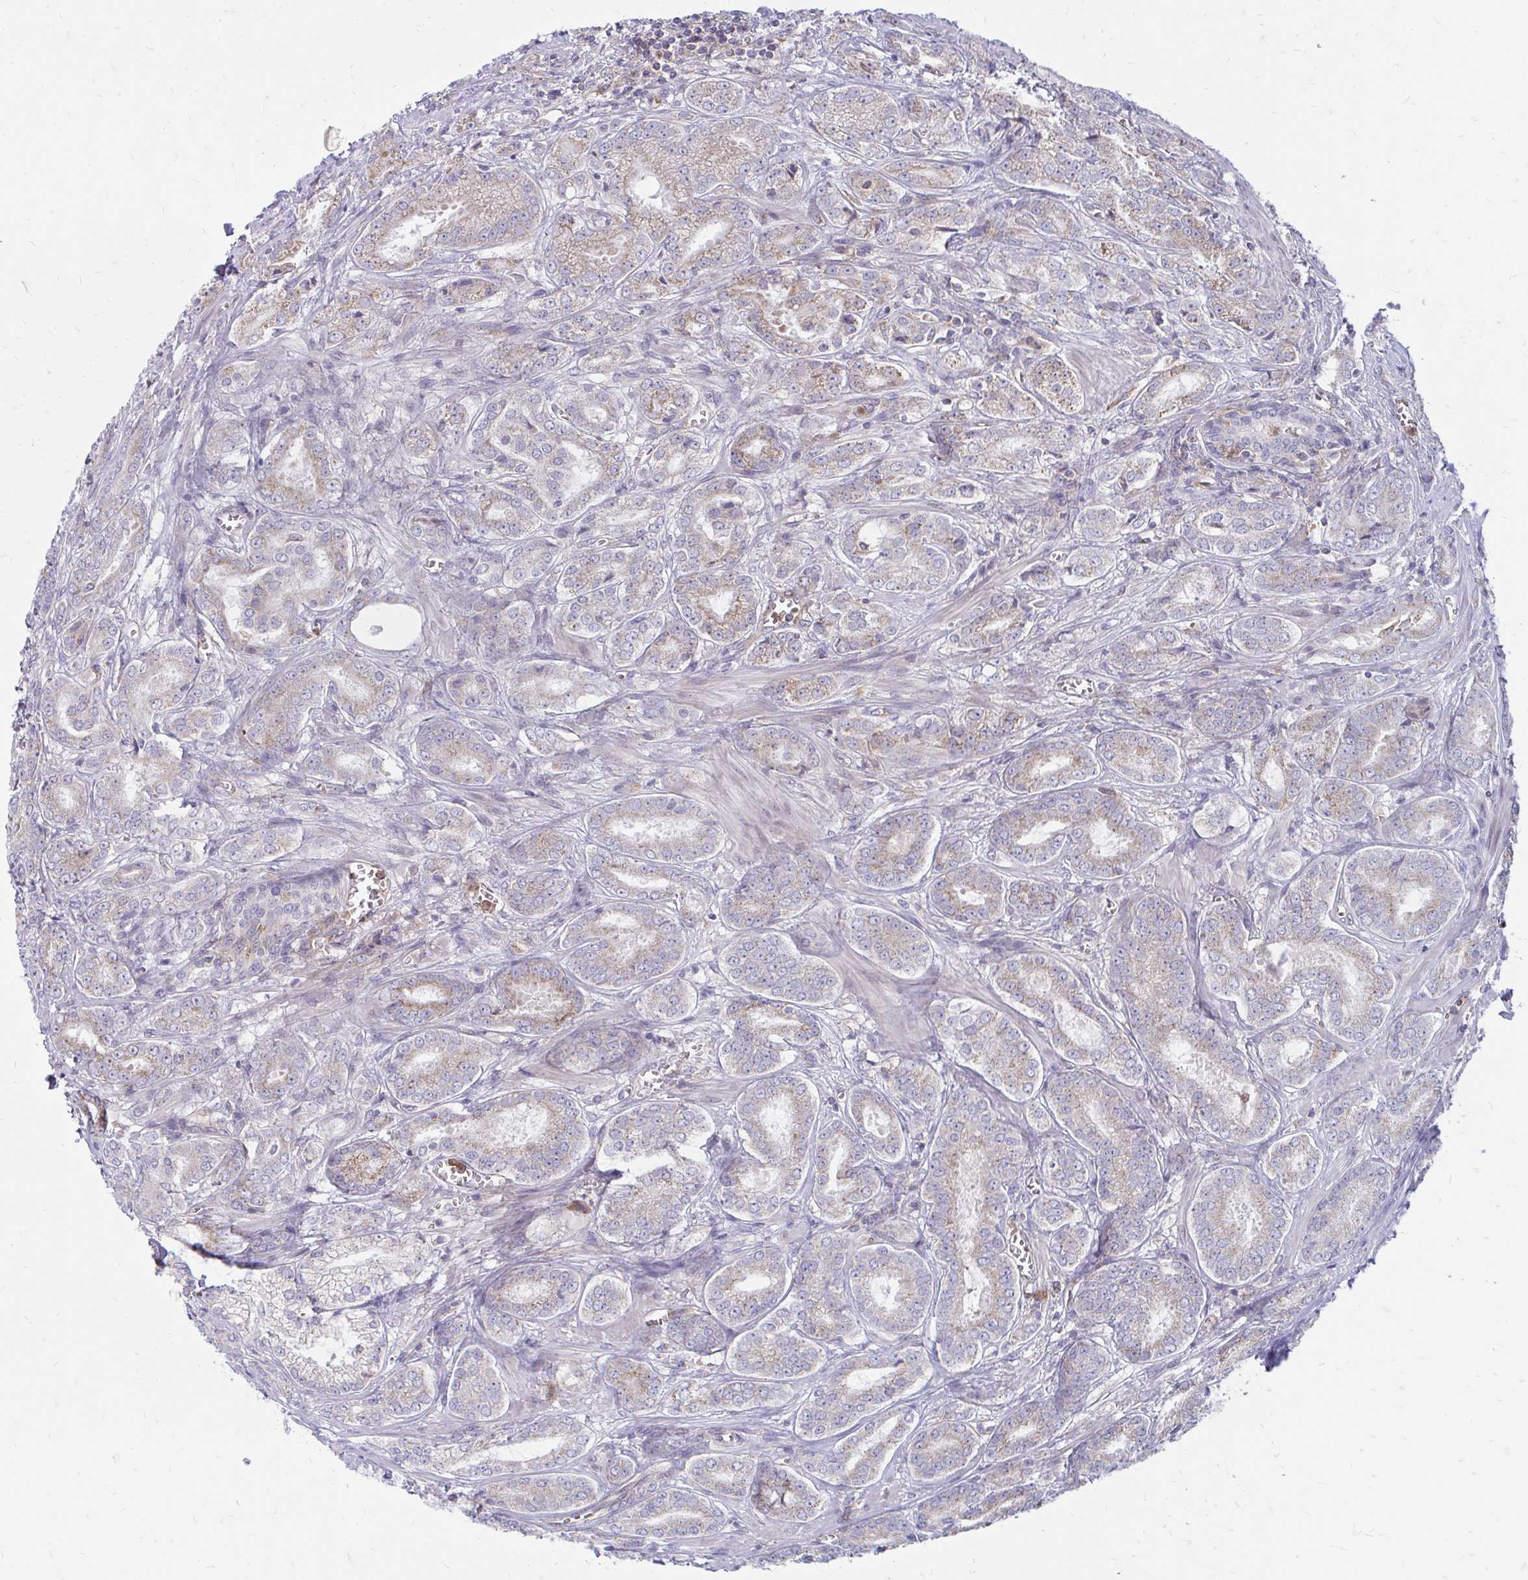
{"staining": {"intensity": "weak", "quantity": "<25%", "location": "cytoplasmic/membranous"}, "tissue": "prostate cancer", "cell_type": "Tumor cells", "image_type": "cancer", "snomed": [{"axis": "morphology", "description": "Adenocarcinoma, High grade"}, {"axis": "topography", "description": "Prostate"}], "caption": "Micrograph shows no significant protein staining in tumor cells of prostate cancer (high-grade adenocarcinoma). (DAB (3,3'-diaminobenzidine) immunohistochemistry (IHC) with hematoxylin counter stain).", "gene": "ASAP1", "patient": {"sex": "male", "age": 64}}